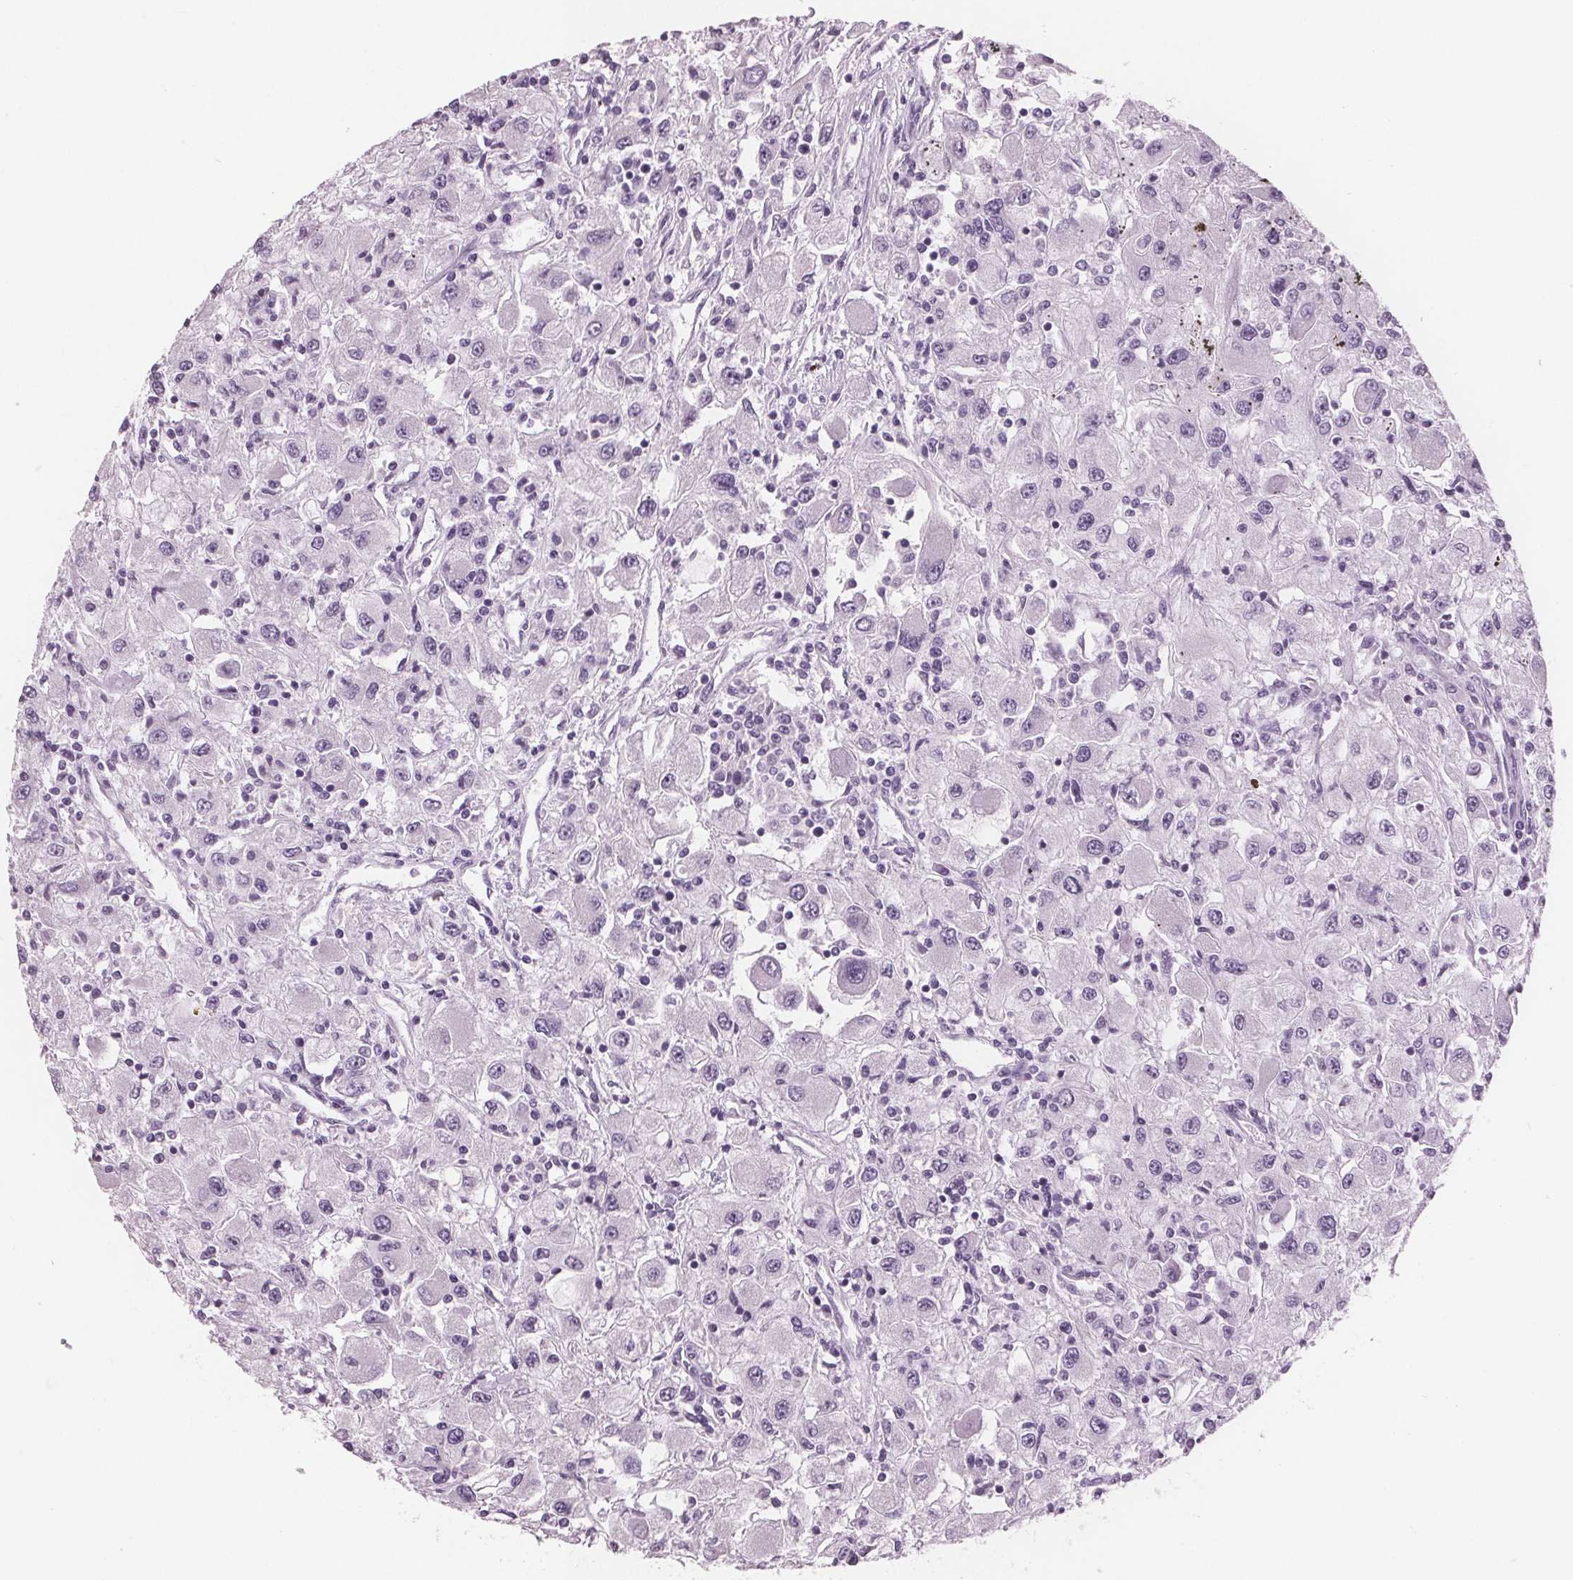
{"staining": {"intensity": "negative", "quantity": "none", "location": "none"}, "tissue": "renal cancer", "cell_type": "Tumor cells", "image_type": "cancer", "snomed": [{"axis": "morphology", "description": "Adenocarcinoma, NOS"}, {"axis": "topography", "description": "Kidney"}], "caption": "This is an immunohistochemistry image of human renal cancer (adenocarcinoma). There is no expression in tumor cells.", "gene": "AMBP", "patient": {"sex": "female", "age": 67}}